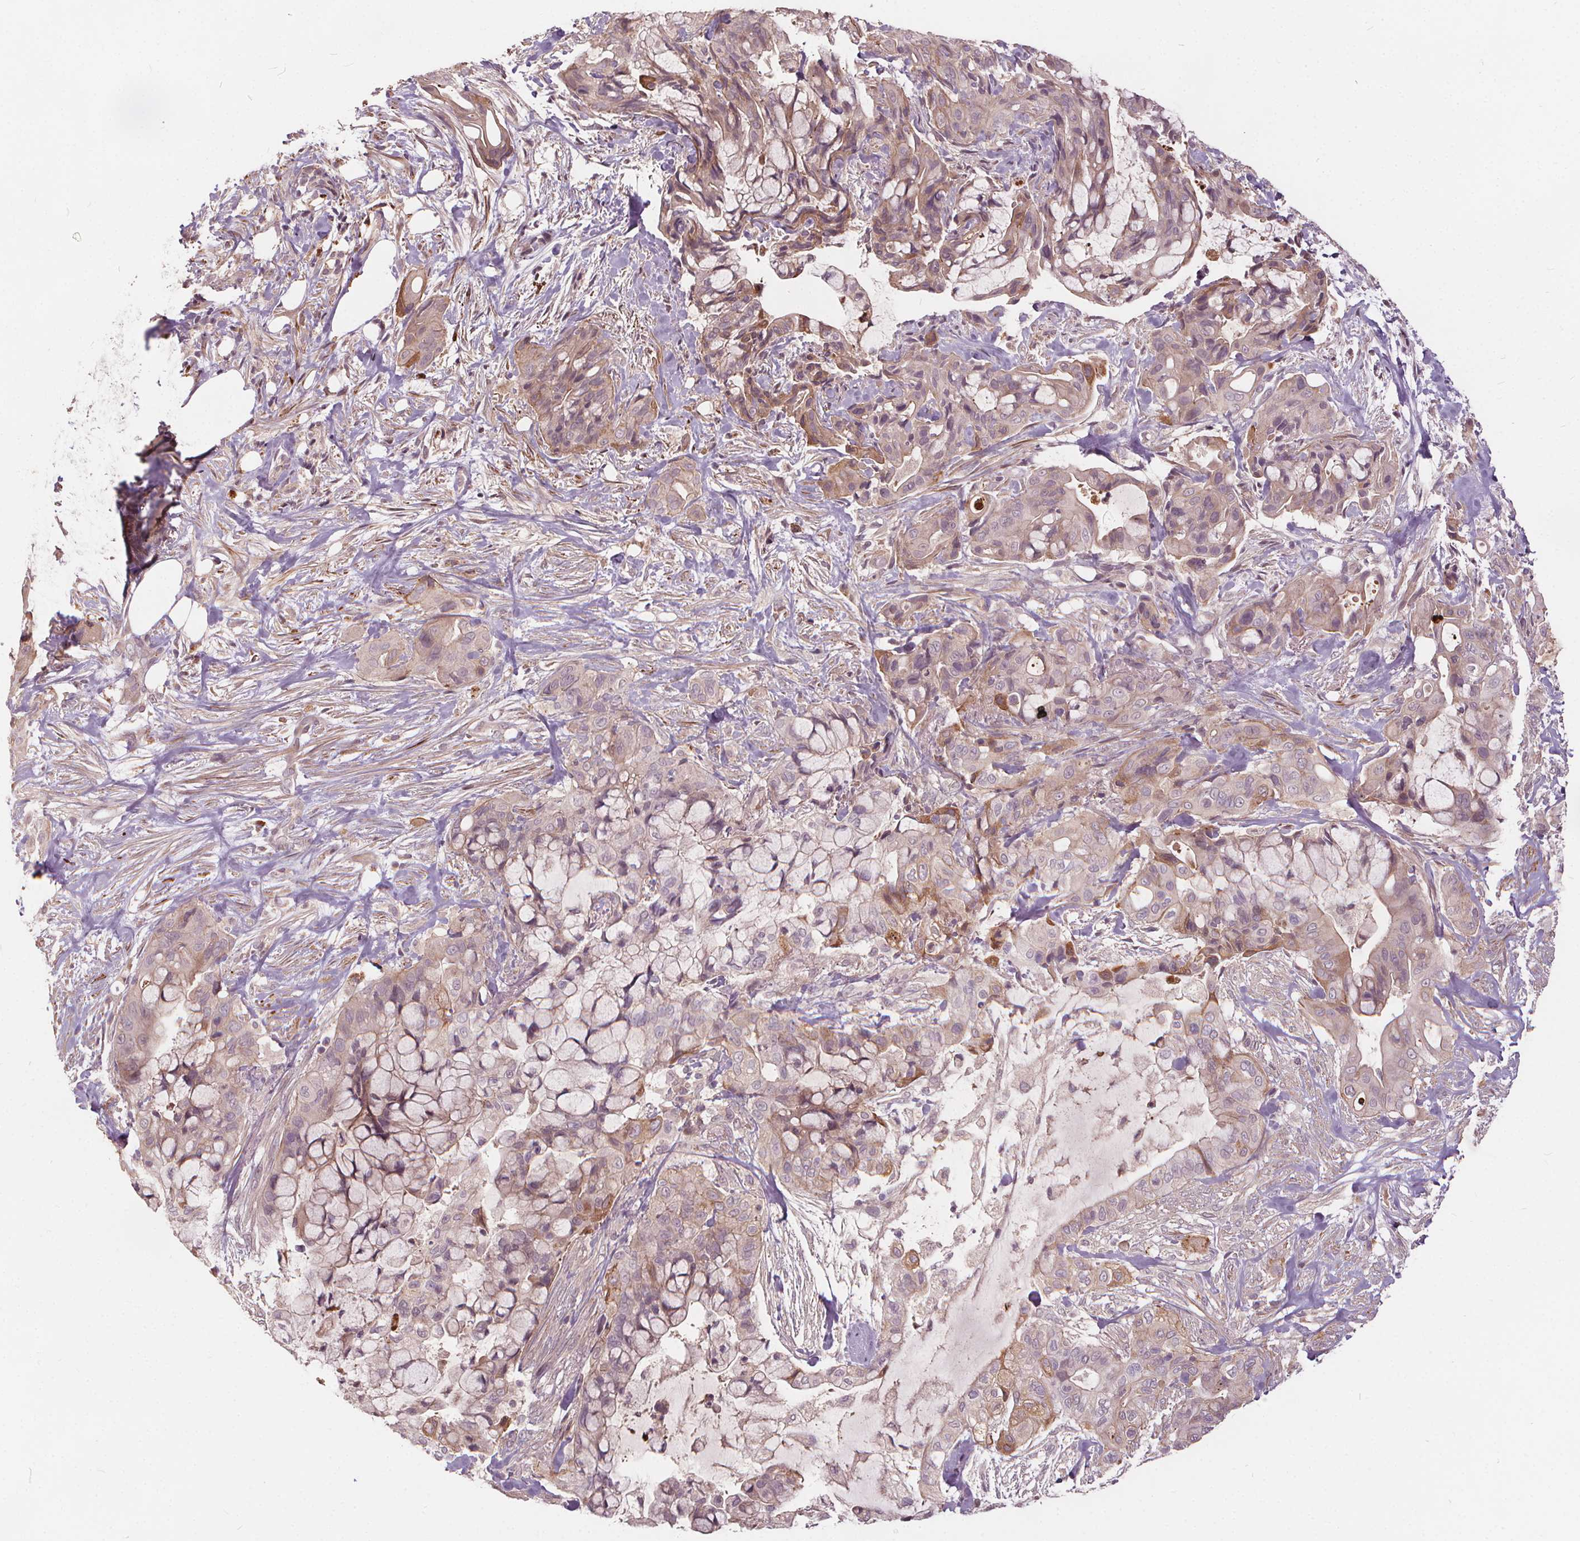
{"staining": {"intensity": "weak", "quantity": "<25%", "location": "cytoplasmic/membranous"}, "tissue": "pancreatic cancer", "cell_type": "Tumor cells", "image_type": "cancer", "snomed": [{"axis": "morphology", "description": "Adenocarcinoma, NOS"}, {"axis": "topography", "description": "Pancreas"}], "caption": "This histopathology image is of pancreatic adenocarcinoma stained with IHC to label a protein in brown with the nuclei are counter-stained blue. There is no expression in tumor cells.", "gene": "IPO13", "patient": {"sex": "male", "age": 71}}